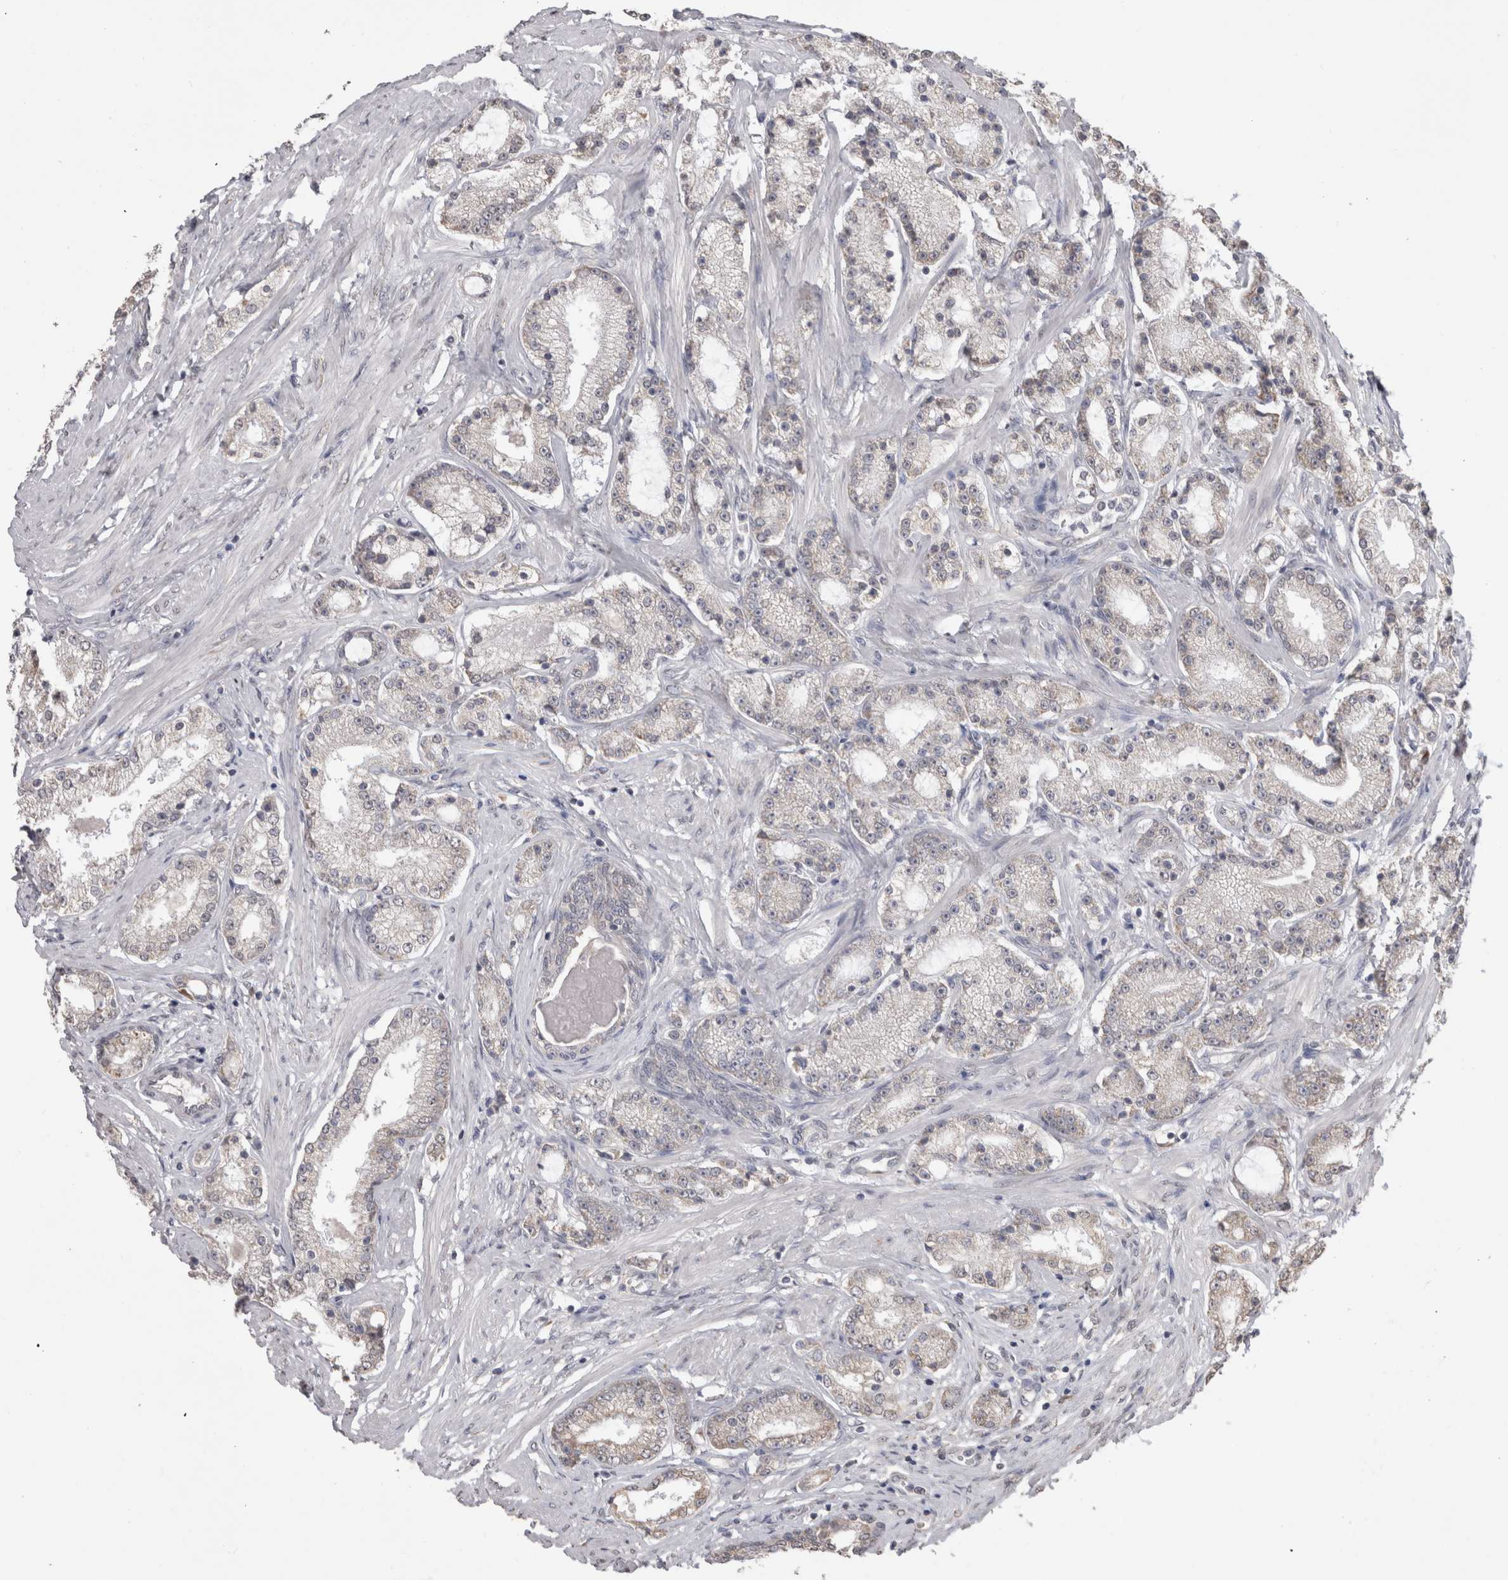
{"staining": {"intensity": "negative", "quantity": "none", "location": "none"}, "tissue": "prostate cancer", "cell_type": "Tumor cells", "image_type": "cancer", "snomed": [{"axis": "morphology", "description": "Adenocarcinoma, Low grade"}, {"axis": "topography", "description": "Prostate"}], "caption": "The IHC photomicrograph has no significant staining in tumor cells of prostate low-grade adenocarcinoma tissue. (DAB (3,3'-diaminobenzidine) IHC visualized using brightfield microscopy, high magnification).", "gene": "NOMO1", "patient": {"sex": "male", "age": 63}}